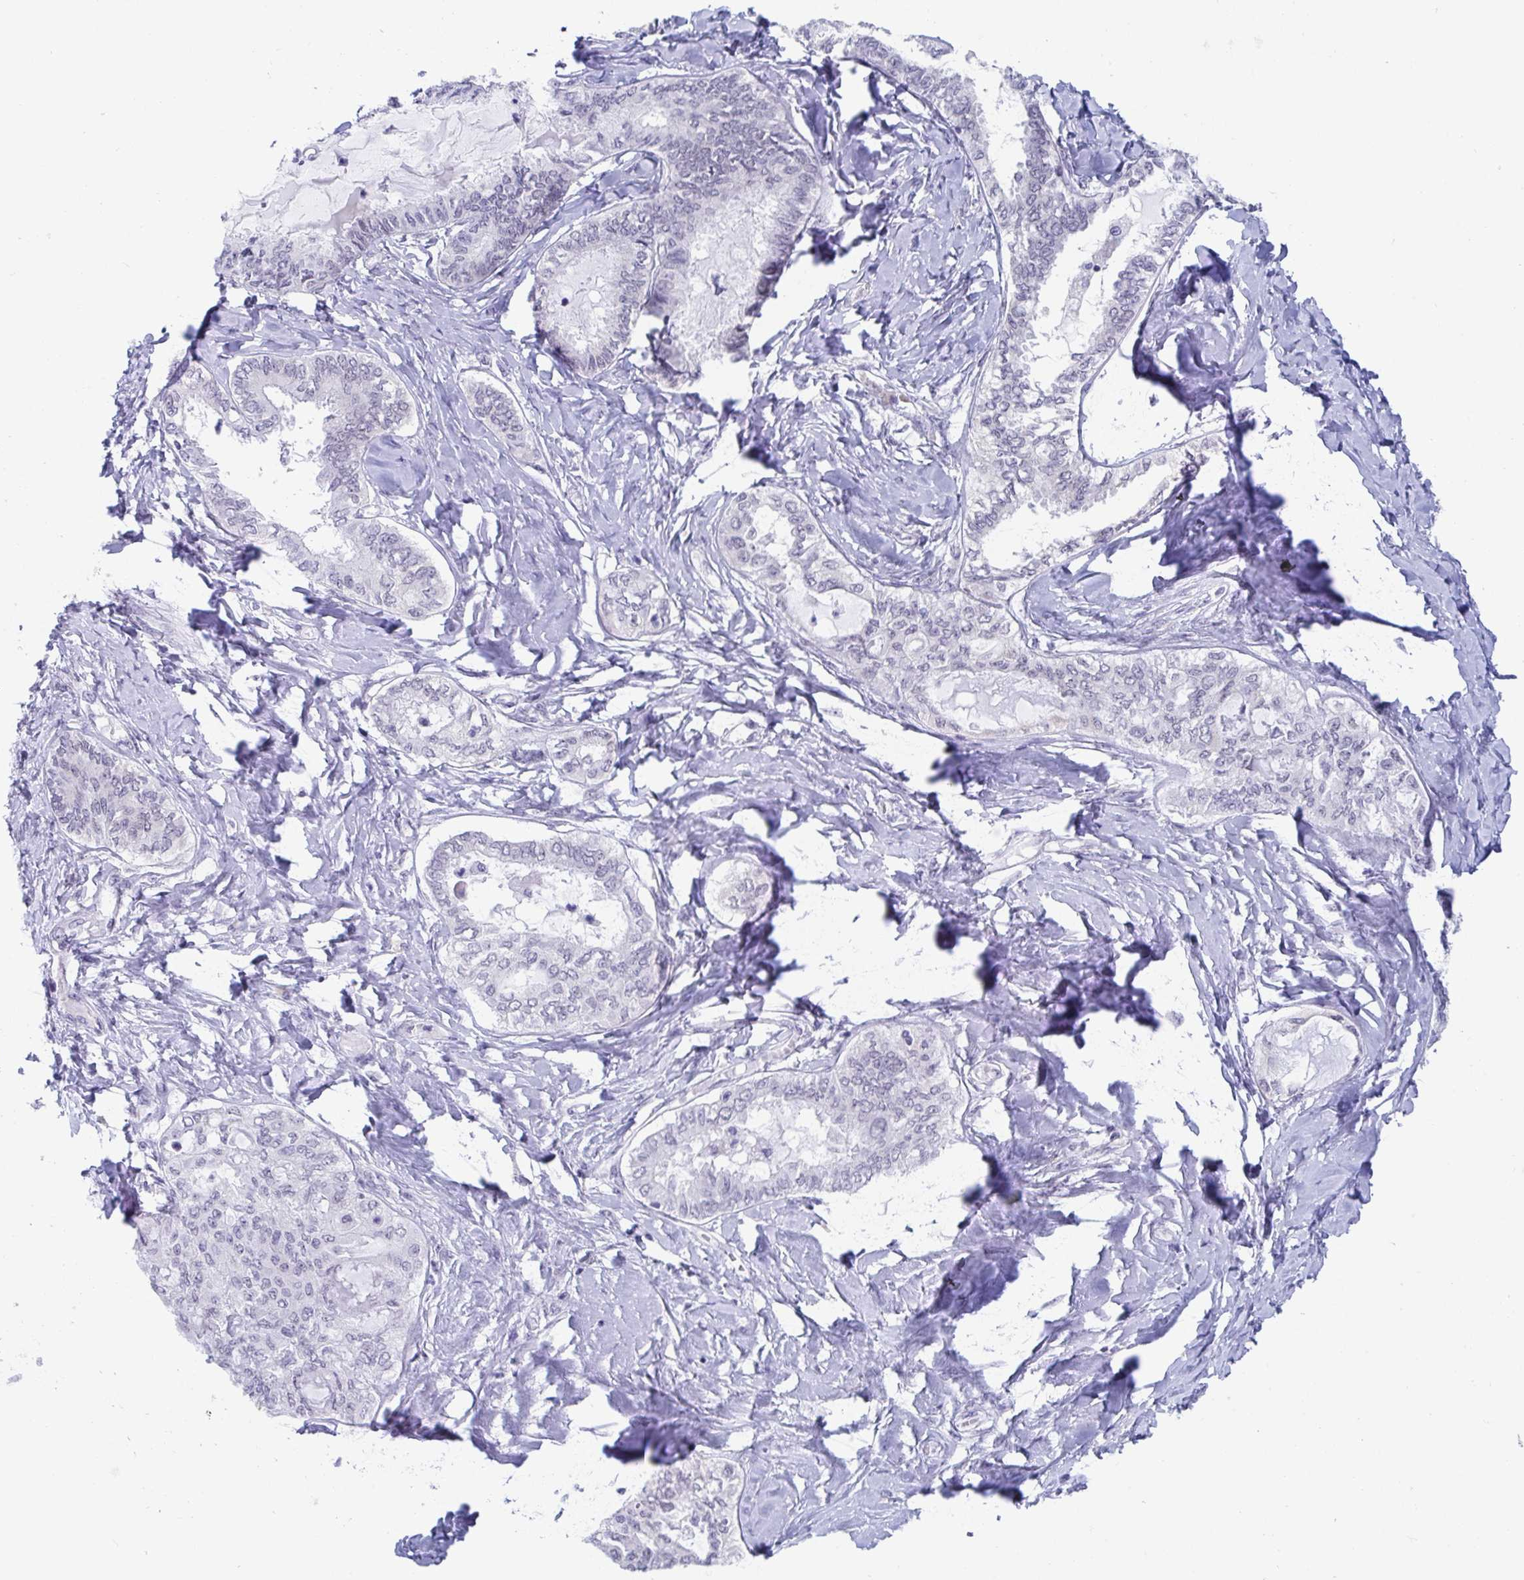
{"staining": {"intensity": "negative", "quantity": "none", "location": "none"}, "tissue": "ovarian cancer", "cell_type": "Tumor cells", "image_type": "cancer", "snomed": [{"axis": "morphology", "description": "Carcinoma, endometroid"}, {"axis": "topography", "description": "Ovary"}], "caption": "This is a image of IHC staining of ovarian cancer (endometroid carcinoma), which shows no positivity in tumor cells.", "gene": "WDR72", "patient": {"sex": "female", "age": 70}}